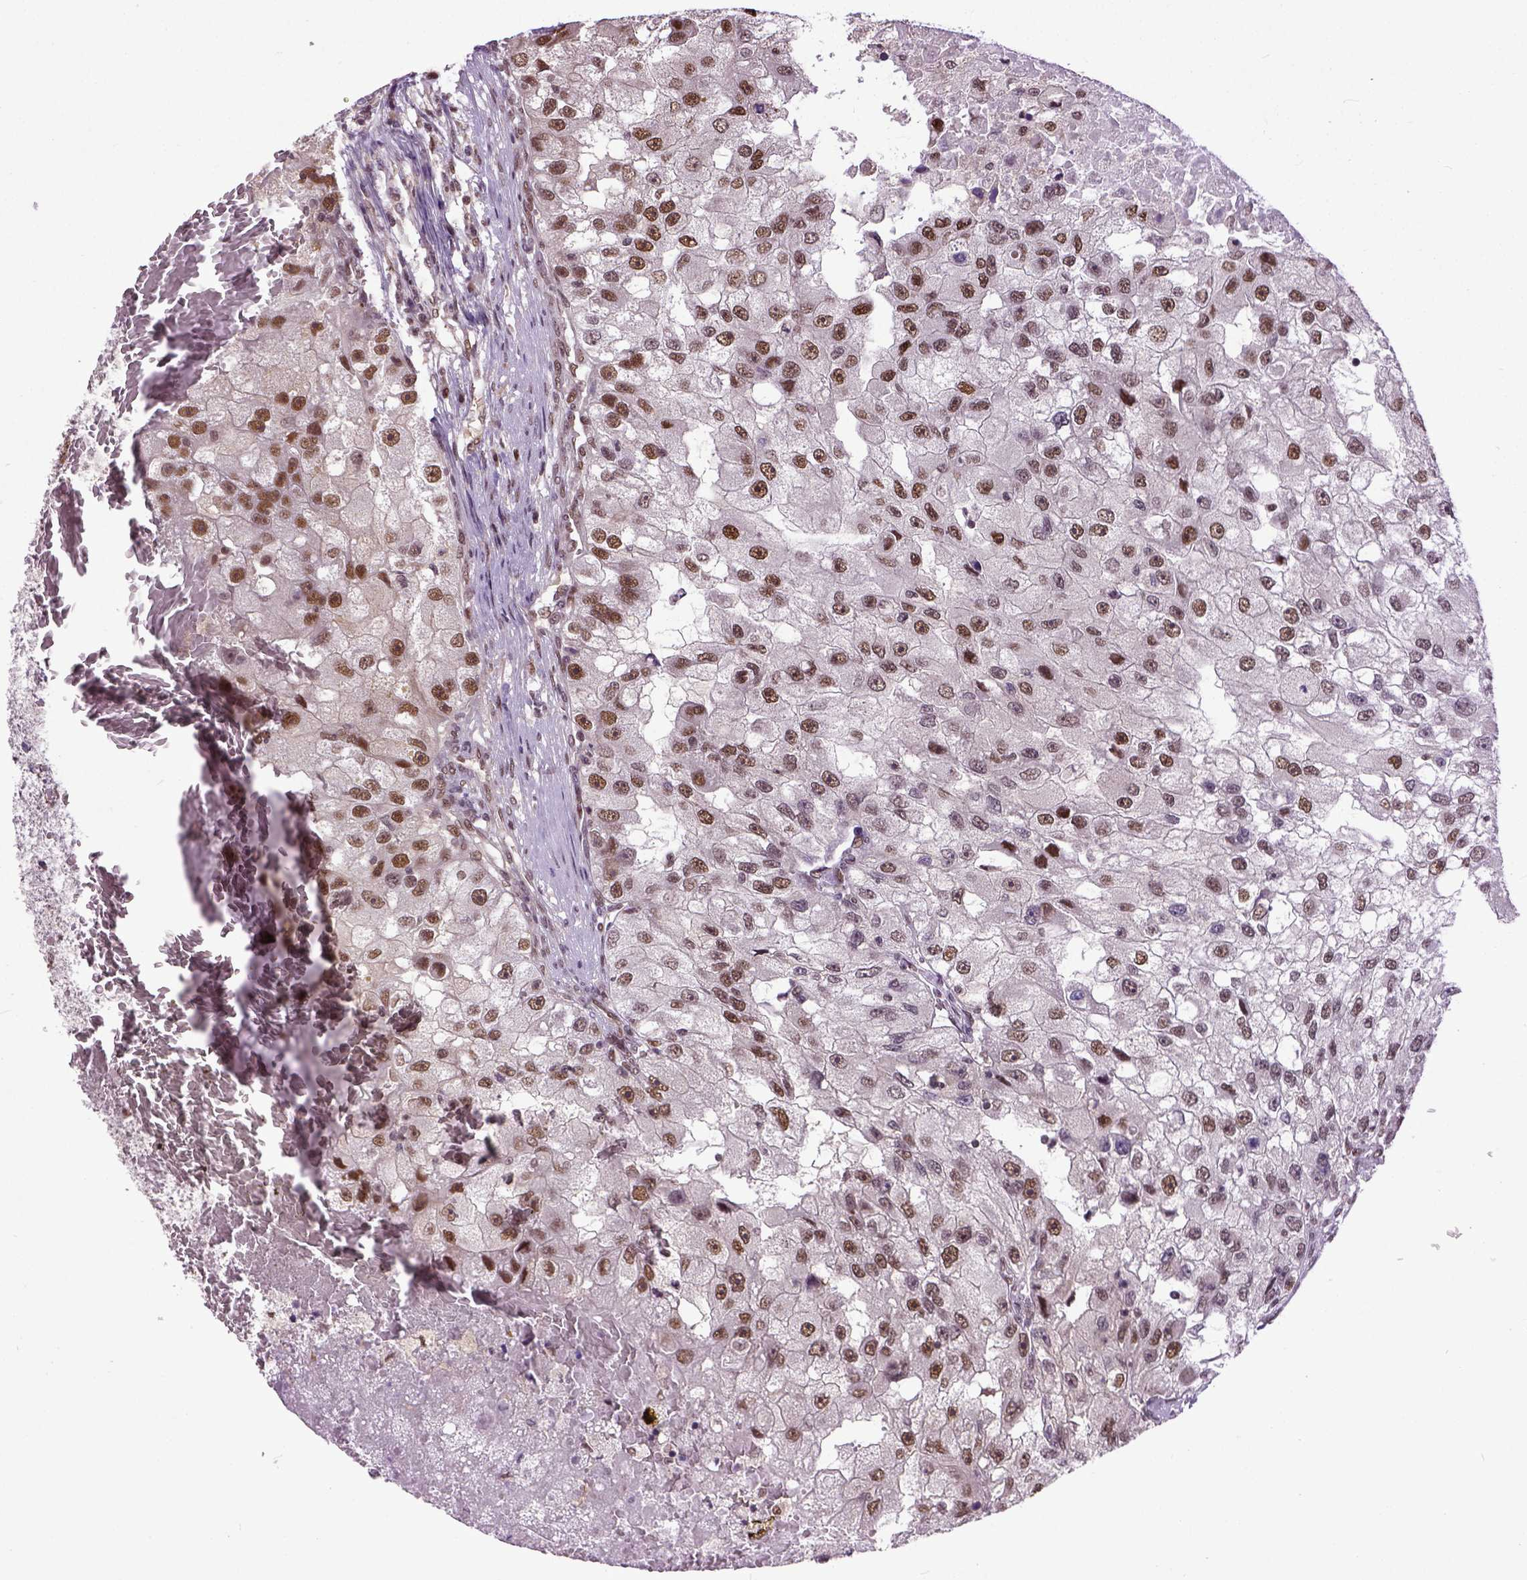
{"staining": {"intensity": "moderate", "quantity": ">75%", "location": "nuclear"}, "tissue": "renal cancer", "cell_type": "Tumor cells", "image_type": "cancer", "snomed": [{"axis": "morphology", "description": "Adenocarcinoma, NOS"}, {"axis": "topography", "description": "Kidney"}], "caption": "Immunohistochemistry (DAB) staining of human renal cancer (adenocarcinoma) exhibits moderate nuclear protein expression in approximately >75% of tumor cells.", "gene": "UBA3", "patient": {"sex": "male", "age": 63}}